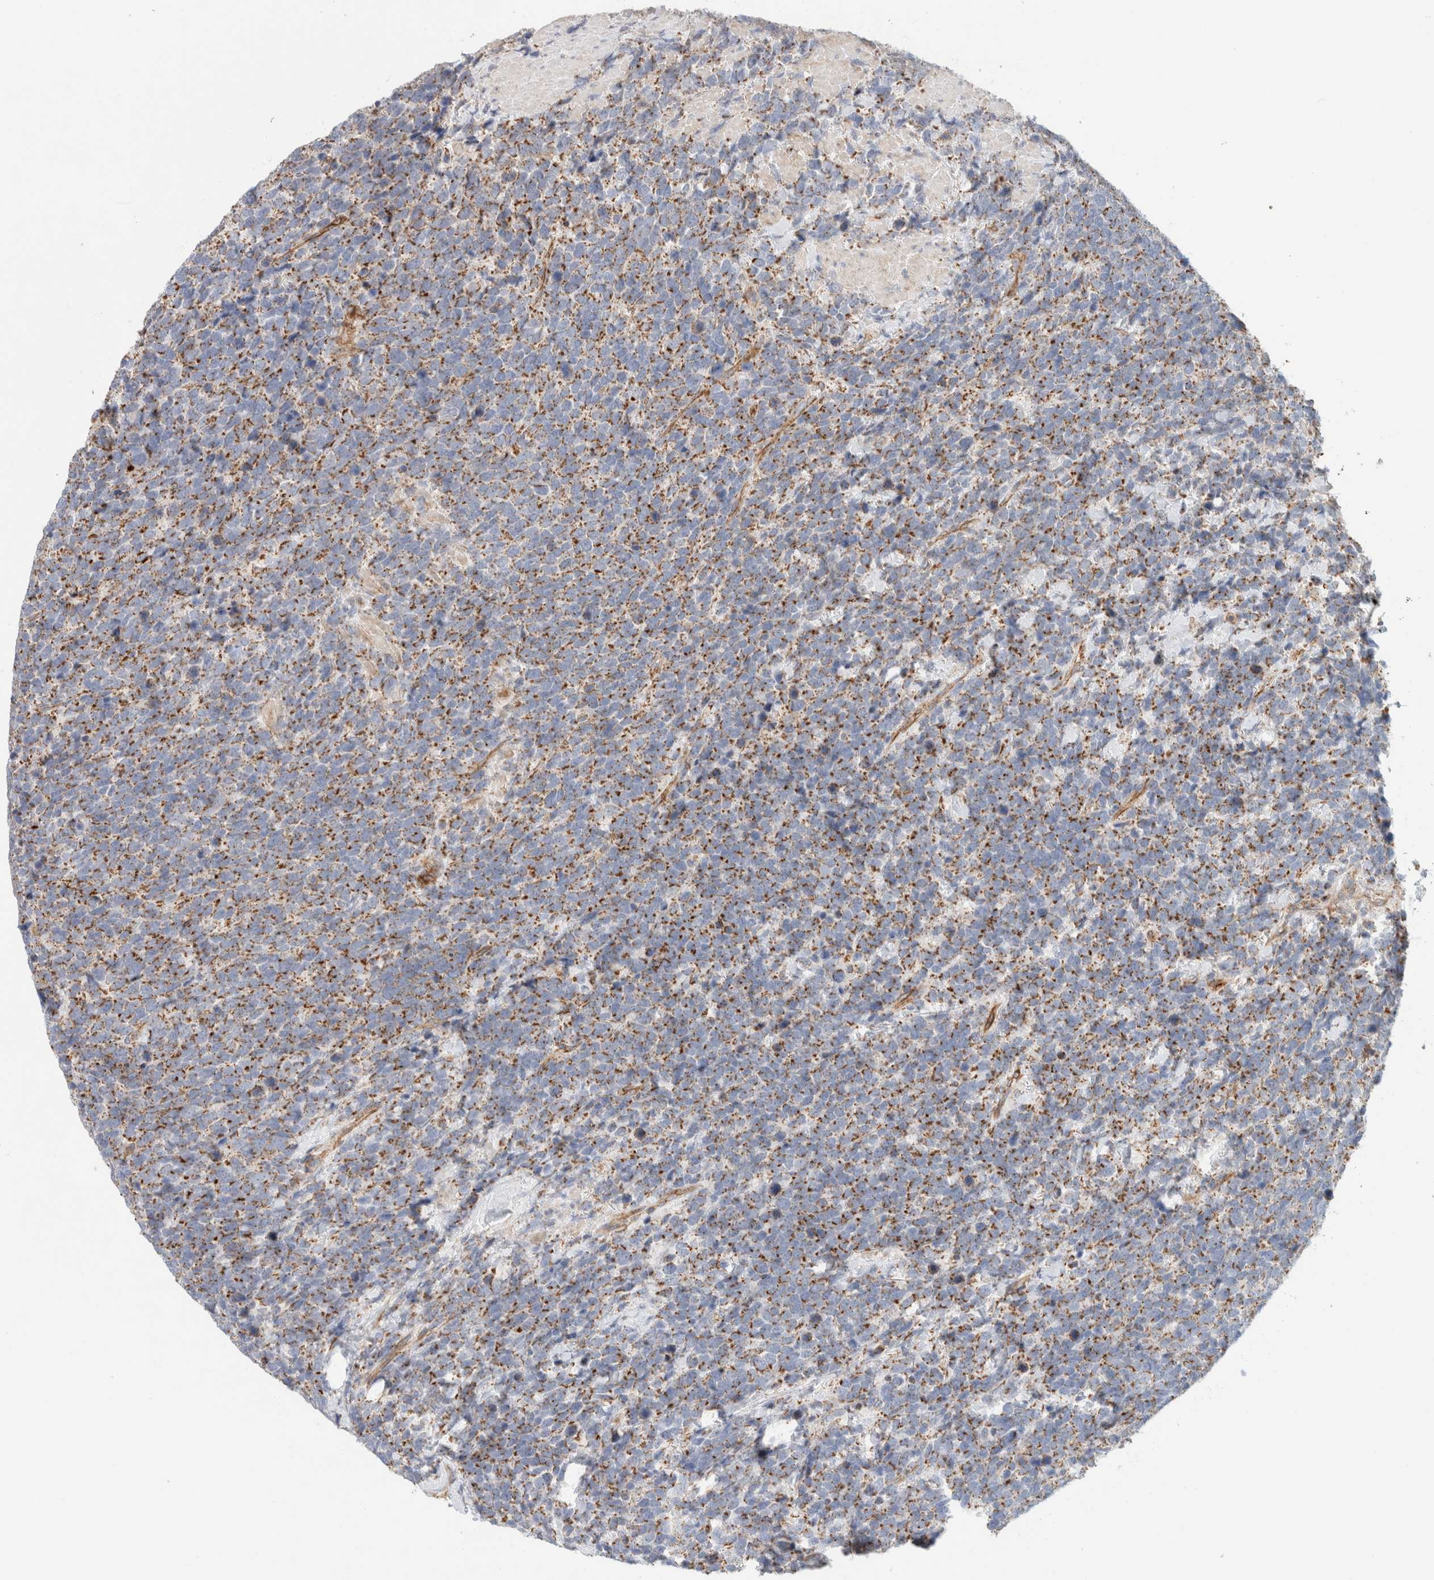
{"staining": {"intensity": "moderate", "quantity": ">75%", "location": "cytoplasmic/membranous"}, "tissue": "urothelial cancer", "cell_type": "Tumor cells", "image_type": "cancer", "snomed": [{"axis": "morphology", "description": "Urothelial carcinoma, High grade"}, {"axis": "topography", "description": "Urinary bladder"}], "caption": "DAB immunohistochemical staining of human urothelial cancer reveals moderate cytoplasmic/membranous protein positivity in about >75% of tumor cells. (Brightfield microscopy of DAB IHC at high magnification).", "gene": "MRM3", "patient": {"sex": "female", "age": 82}}